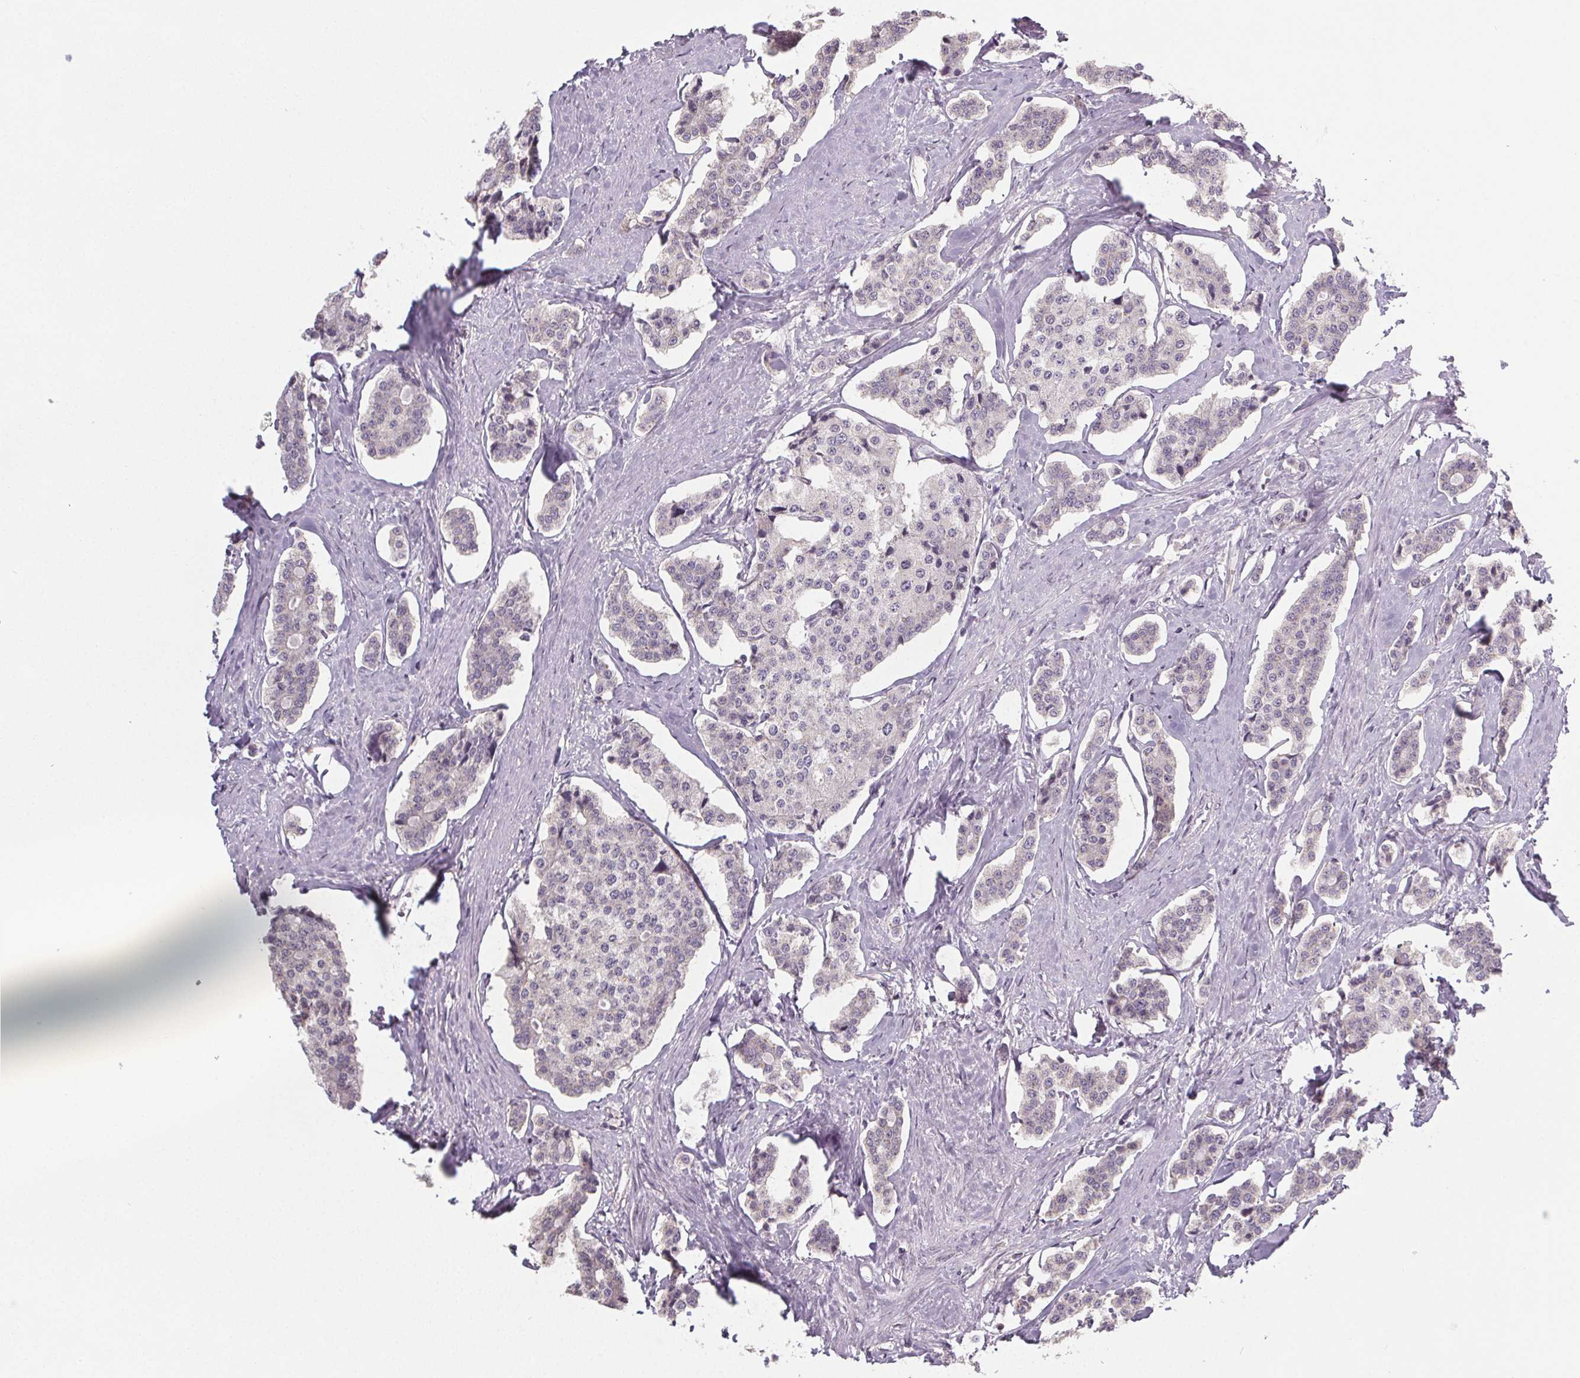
{"staining": {"intensity": "negative", "quantity": "none", "location": "none"}, "tissue": "carcinoid", "cell_type": "Tumor cells", "image_type": "cancer", "snomed": [{"axis": "morphology", "description": "Carcinoid, malignant, NOS"}, {"axis": "topography", "description": "Small intestine"}], "caption": "Immunohistochemical staining of malignant carcinoid shows no significant staining in tumor cells.", "gene": "SLC26A2", "patient": {"sex": "female", "age": 65}}